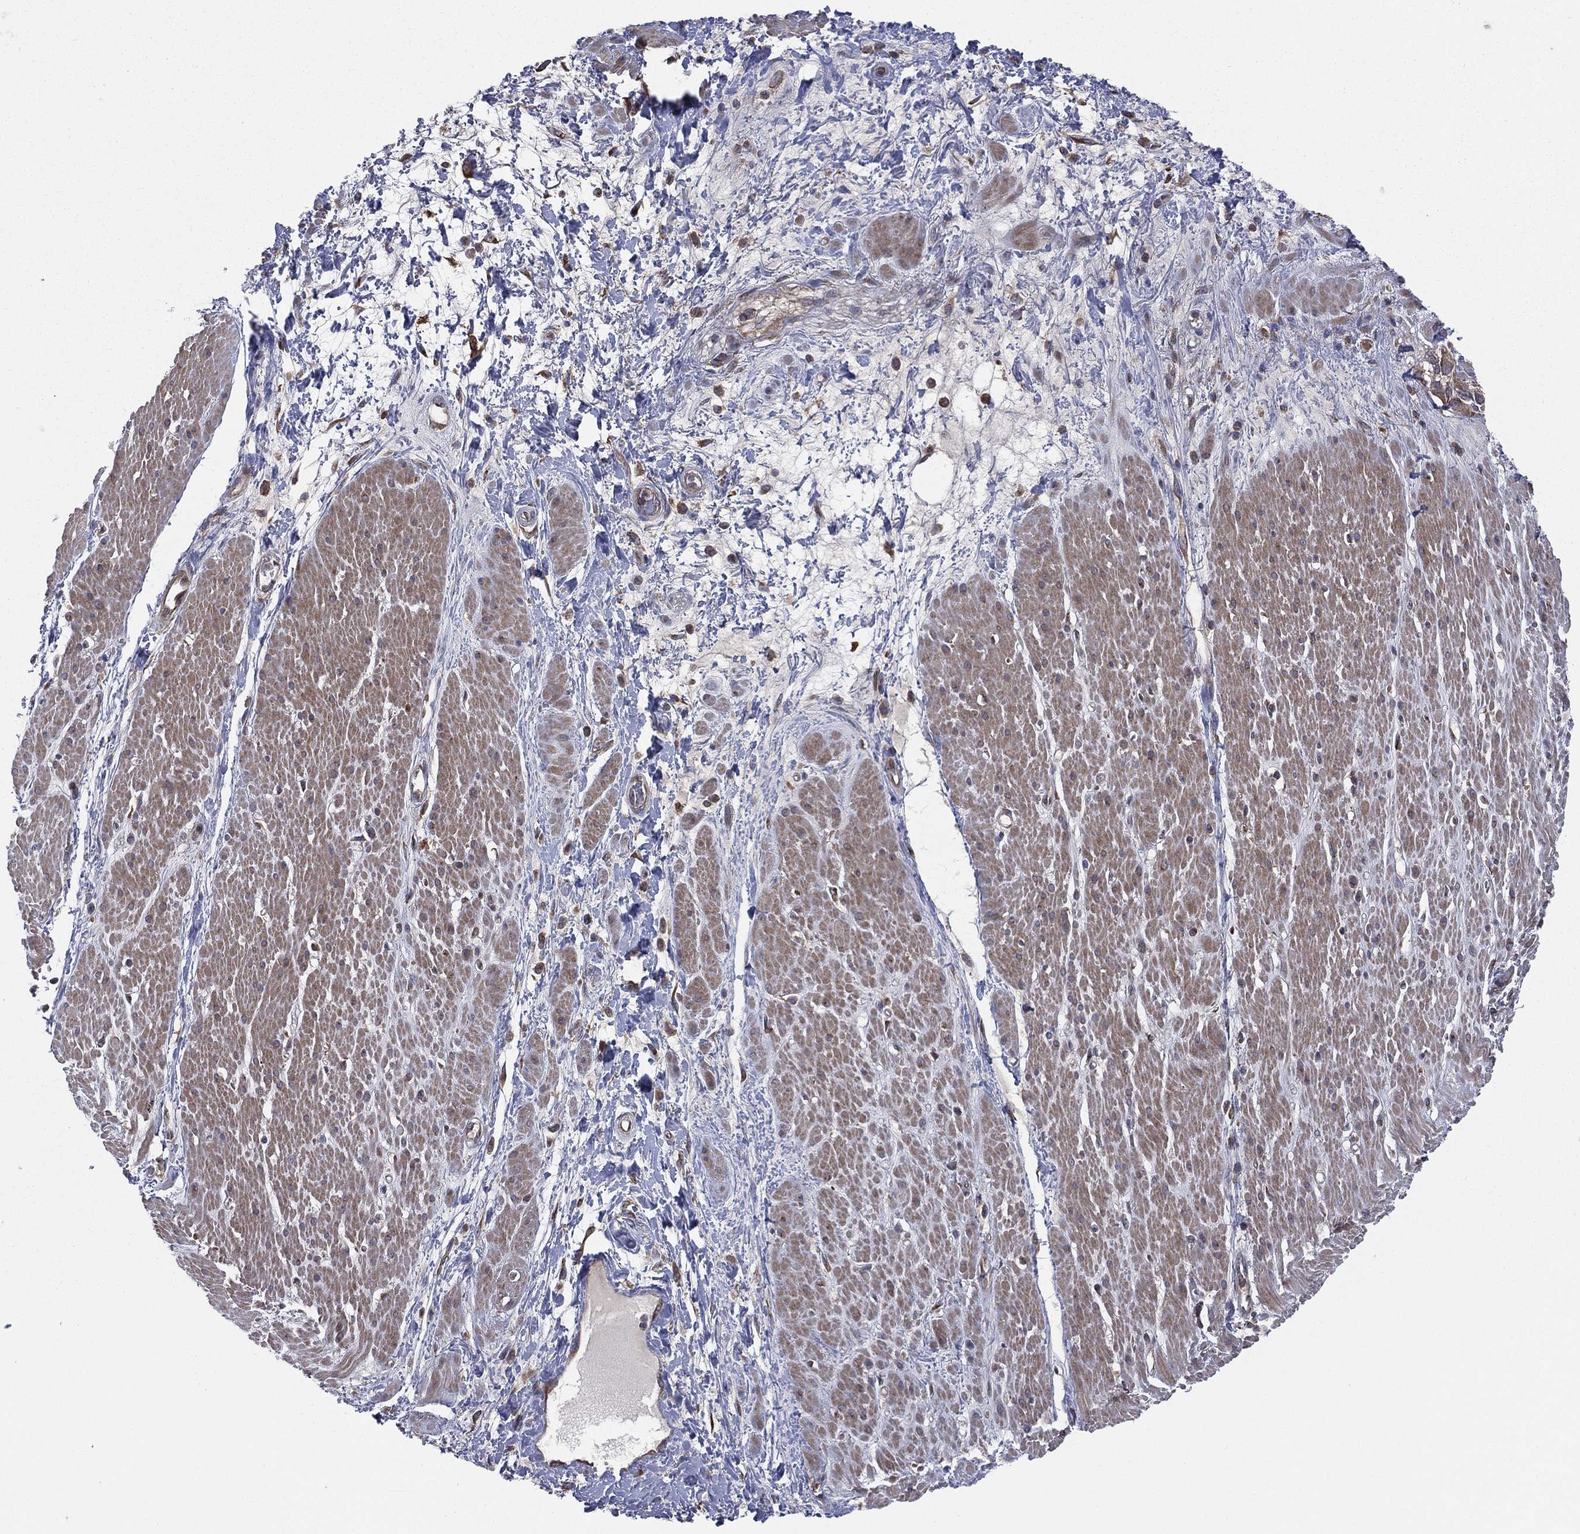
{"staining": {"intensity": "moderate", "quantity": "25%-75%", "location": "cytoplasmic/membranous"}, "tissue": "smooth muscle", "cell_type": "Smooth muscle cells", "image_type": "normal", "snomed": [{"axis": "morphology", "description": "Normal tissue, NOS"}, {"axis": "topography", "description": "Soft tissue"}, {"axis": "topography", "description": "Smooth muscle"}], "caption": "Smooth muscle cells exhibit moderate cytoplasmic/membranous expression in about 25%-75% of cells in normal smooth muscle.", "gene": "C2orf76", "patient": {"sex": "male", "age": 72}}